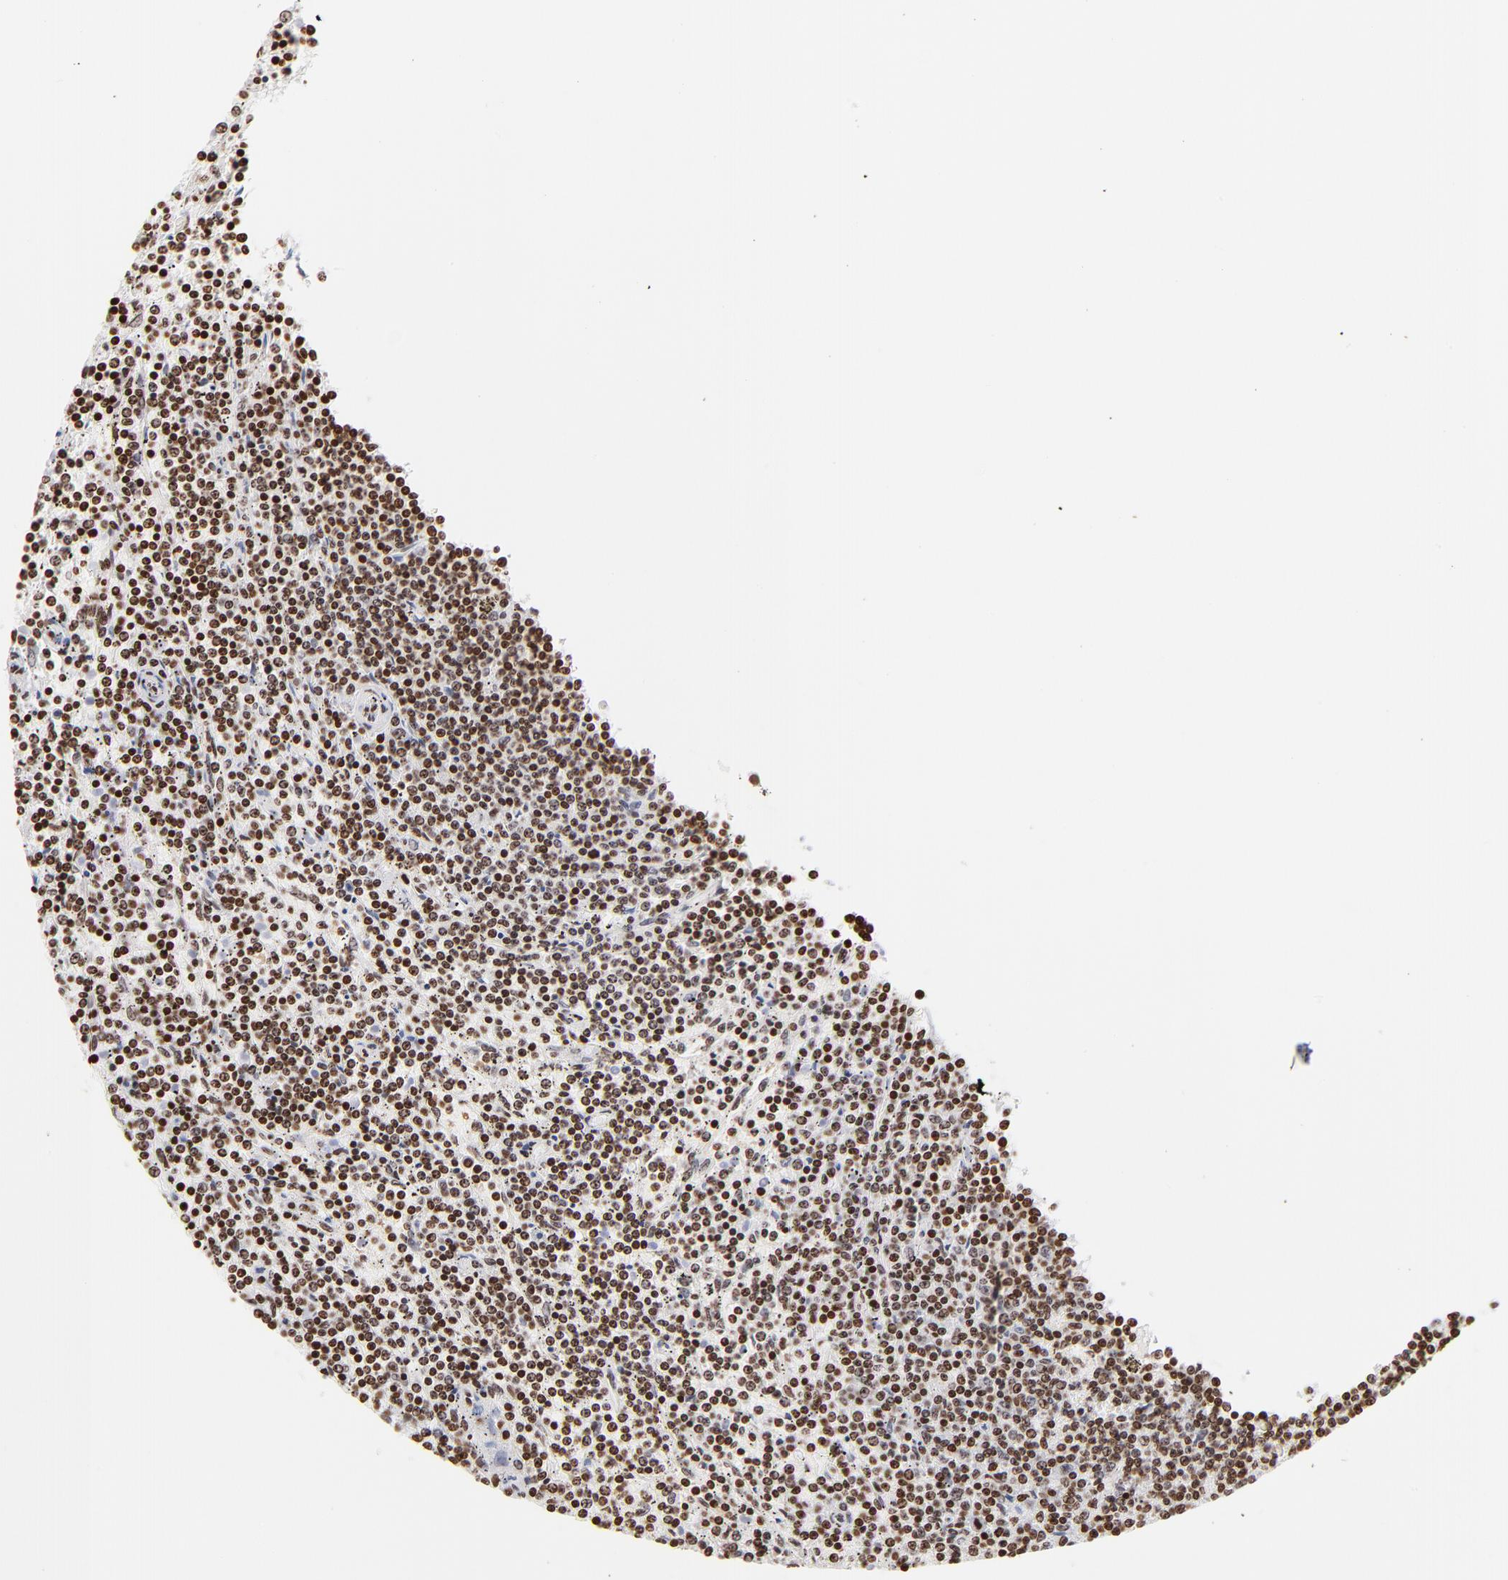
{"staining": {"intensity": "strong", "quantity": ">75%", "location": "nuclear"}, "tissue": "lymphoma", "cell_type": "Tumor cells", "image_type": "cancer", "snomed": [{"axis": "morphology", "description": "Malignant lymphoma, non-Hodgkin's type, Low grade"}, {"axis": "topography", "description": "Spleen"}], "caption": "Protein expression by immunohistochemistry demonstrates strong nuclear expression in about >75% of tumor cells in malignant lymphoma, non-Hodgkin's type (low-grade).", "gene": "RTL4", "patient": {"sex": "female", "age": 50}}